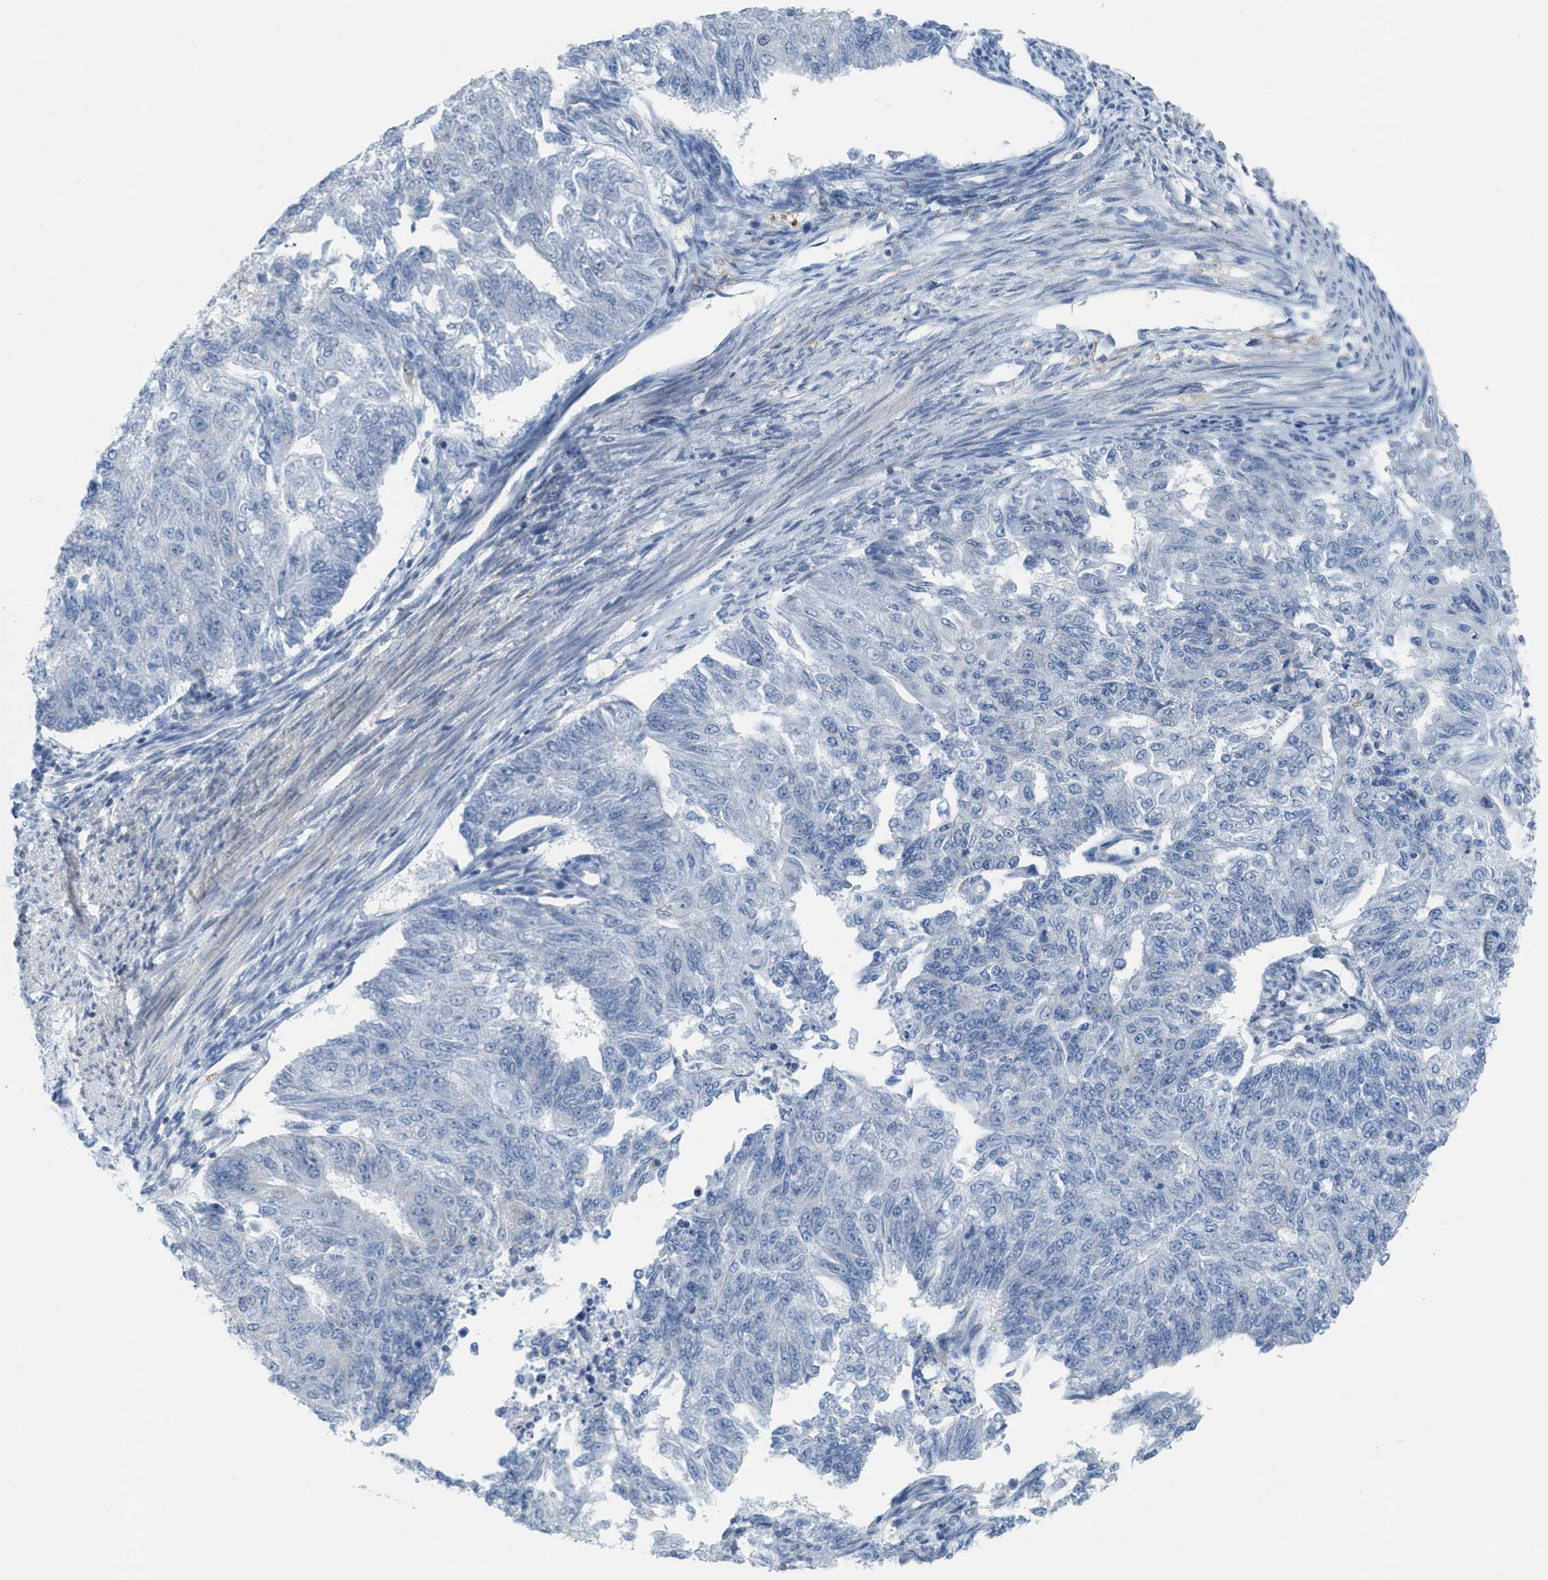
{"staining": {"intensity": "negative", "quantity": "none", "location": "none"}, "tissue": "endometrial cancer", "cell_type": "Tumor cells", "image_type": "cancer", "snomed": [{"axis": "morphology", "description": "Adenocarcinoma, NOS"}, {"axis": "topography", "description": "Endometrium"}], "caption": "Human endometrial cancer stained for a protein using immunohistochemistry demonstrates no staining in tumor cells.", "gene": "ASGR1", "patient": {"sex": "female", "age": 32}}